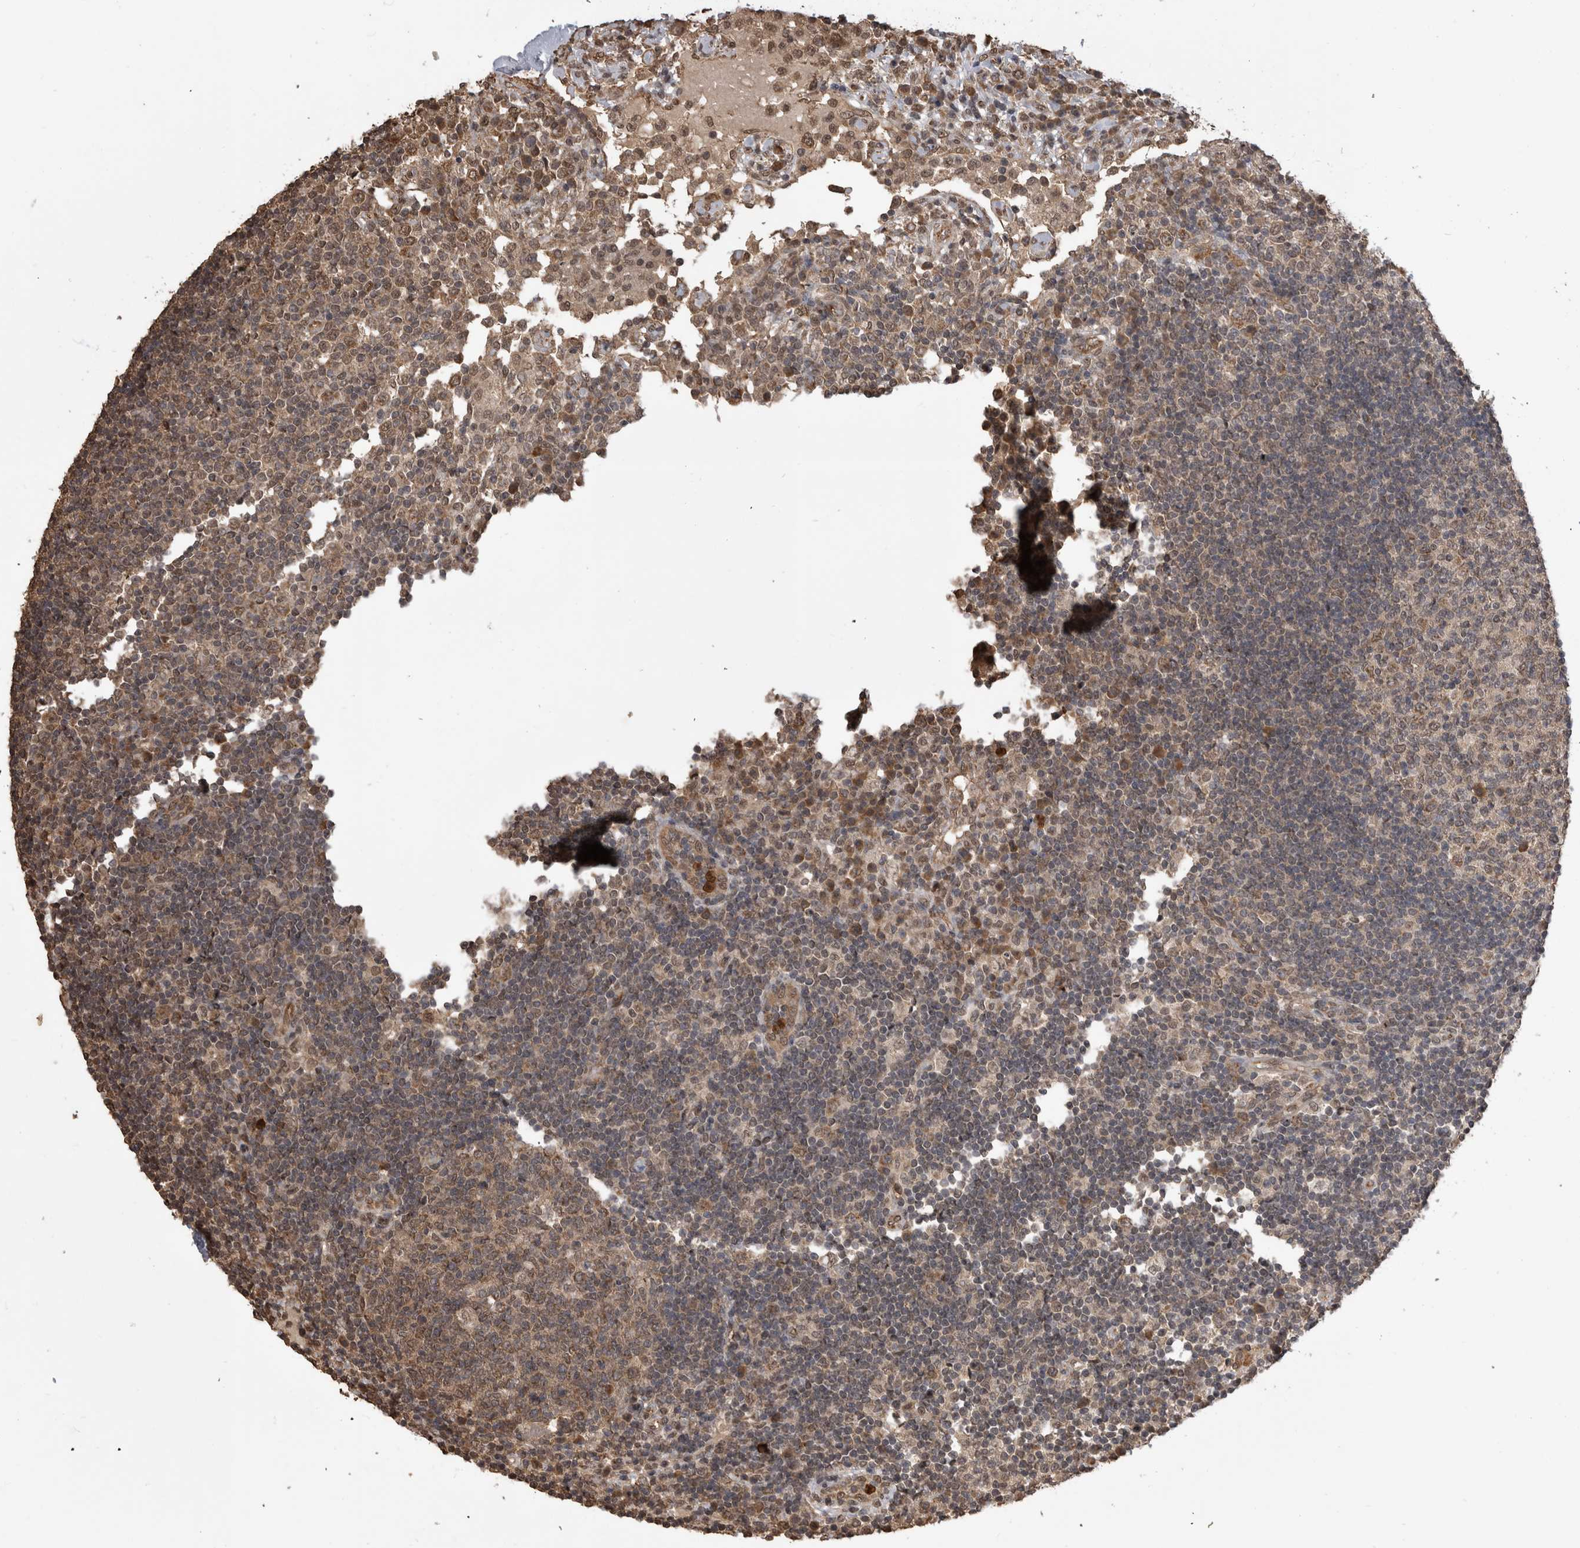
{"staining": {"intensity": "weak", "quantity": ">75%", "location": "cytoplasmic/membranous,nuclear"}, "tissue": "lymph node", "cell_type": "Germinal center cells", "image_type": "normal", "snomed": [{"axis": "morphology", "description": "Normal tissue, NOS"}, {"axis": "topography", "description": "Lymph node"}], "caption": "This histopathology image exhibits immunohistochemistry staining of unremarkable human lymph node, with low weak cytoplasmic/membranous,nuclear staining in about >75% of germinal center cells.", "gene": "PAK4", "patient": {"sex": "female", "age": 53}}